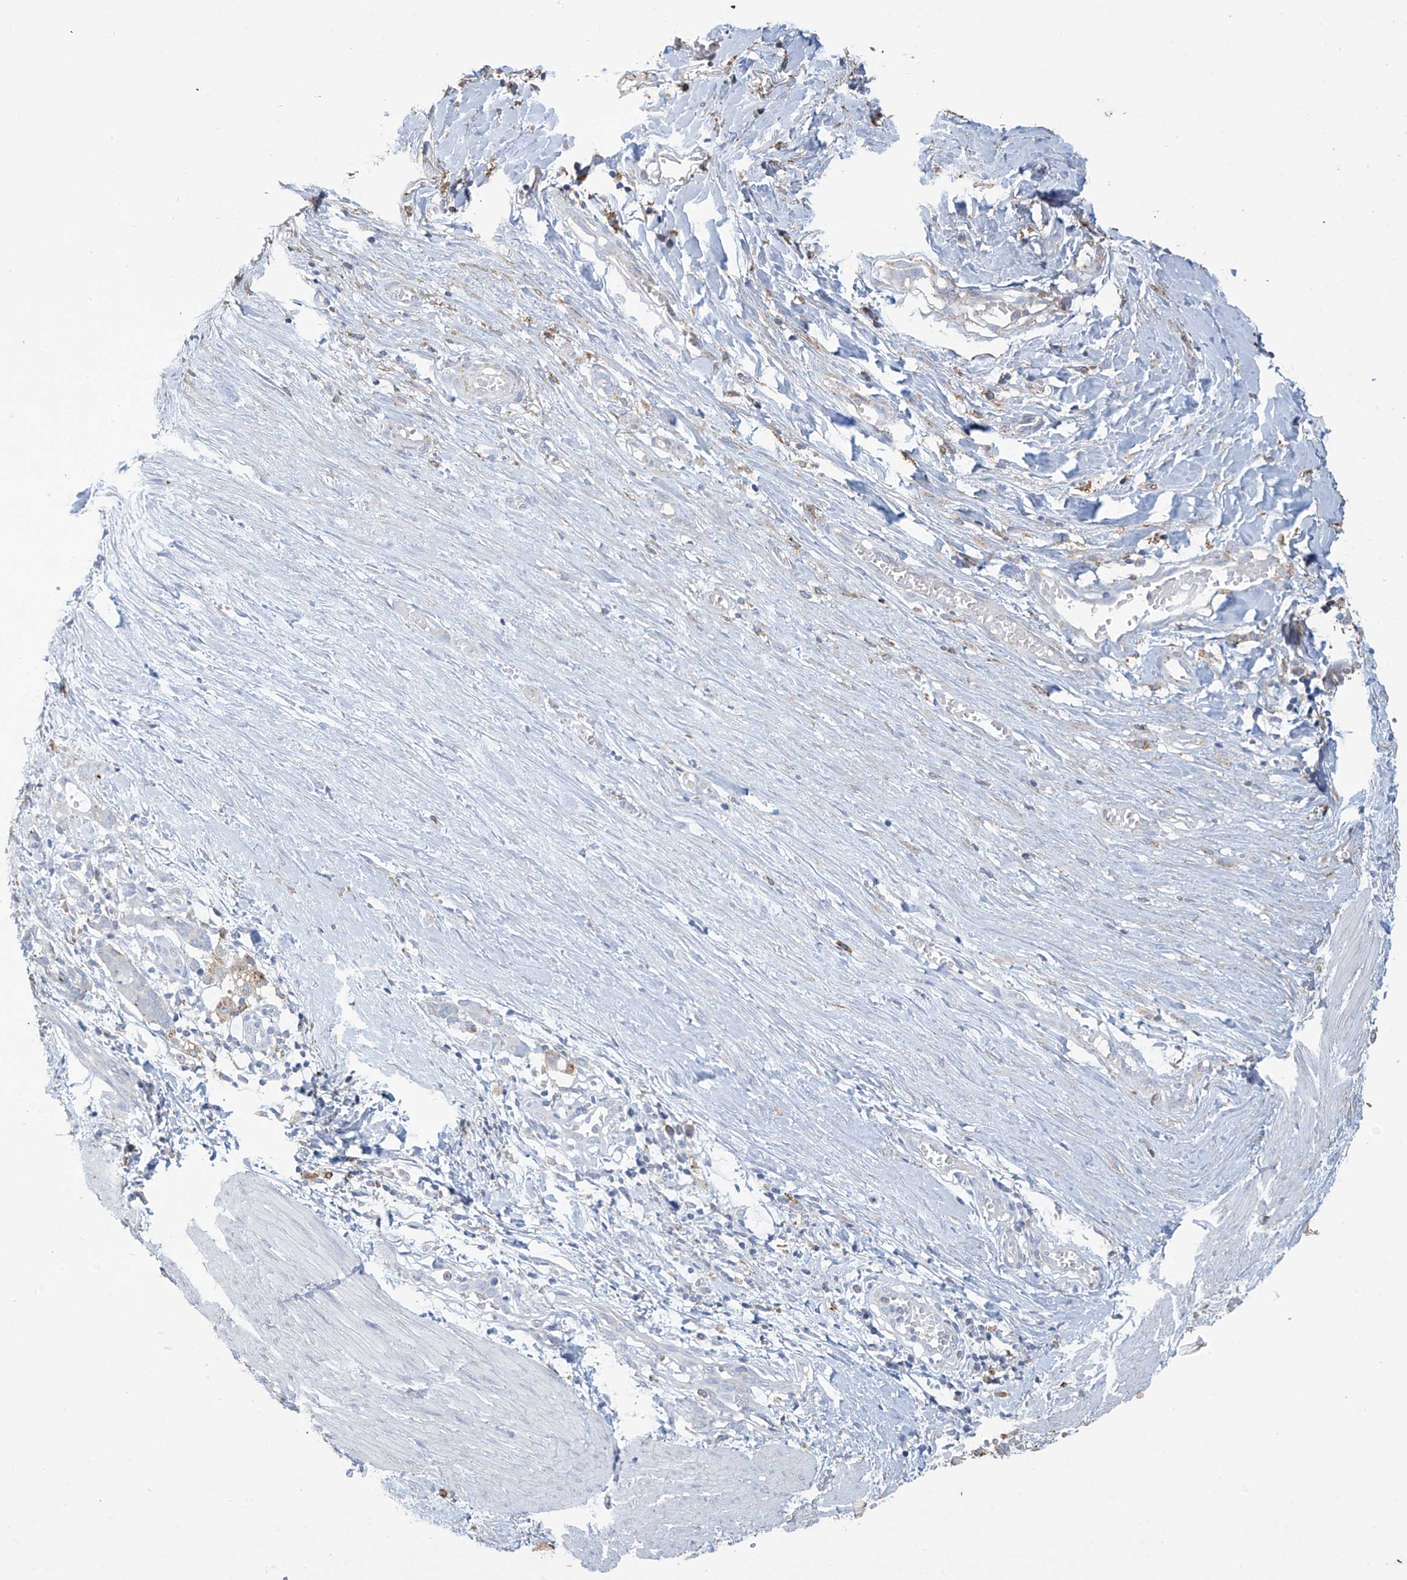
{"staining": {"intensity": "negative", "quantity": "none", "location": "none"}, "tissue": "smooth muscle", "cell_type": "Smooth muscle cells", "image_type": "normal", "snomed": [{"axis": "morphology", "description": "Normal tissue, NOS"}, {"axis": "morphology", "description": "Adenocarcinoma, NOS"}, {"axis": "topography", "description": "Colon"}, {"axis": "topography", "description": "Peripheral nerve tissue"}], "caption": "High magnification brightfield microscopy of unremarkable smooth muscle stained with DAB (brown) and counterstained with hematoxylin (blue): smooth muscle cells show no significant expression. (DAB (3,3'-diaminobenzidine) immunohistochemistry (IHC) with hematoxylin counter stain).", "gene": "OGT", "patient": {"sex": "male", "age": 14}}